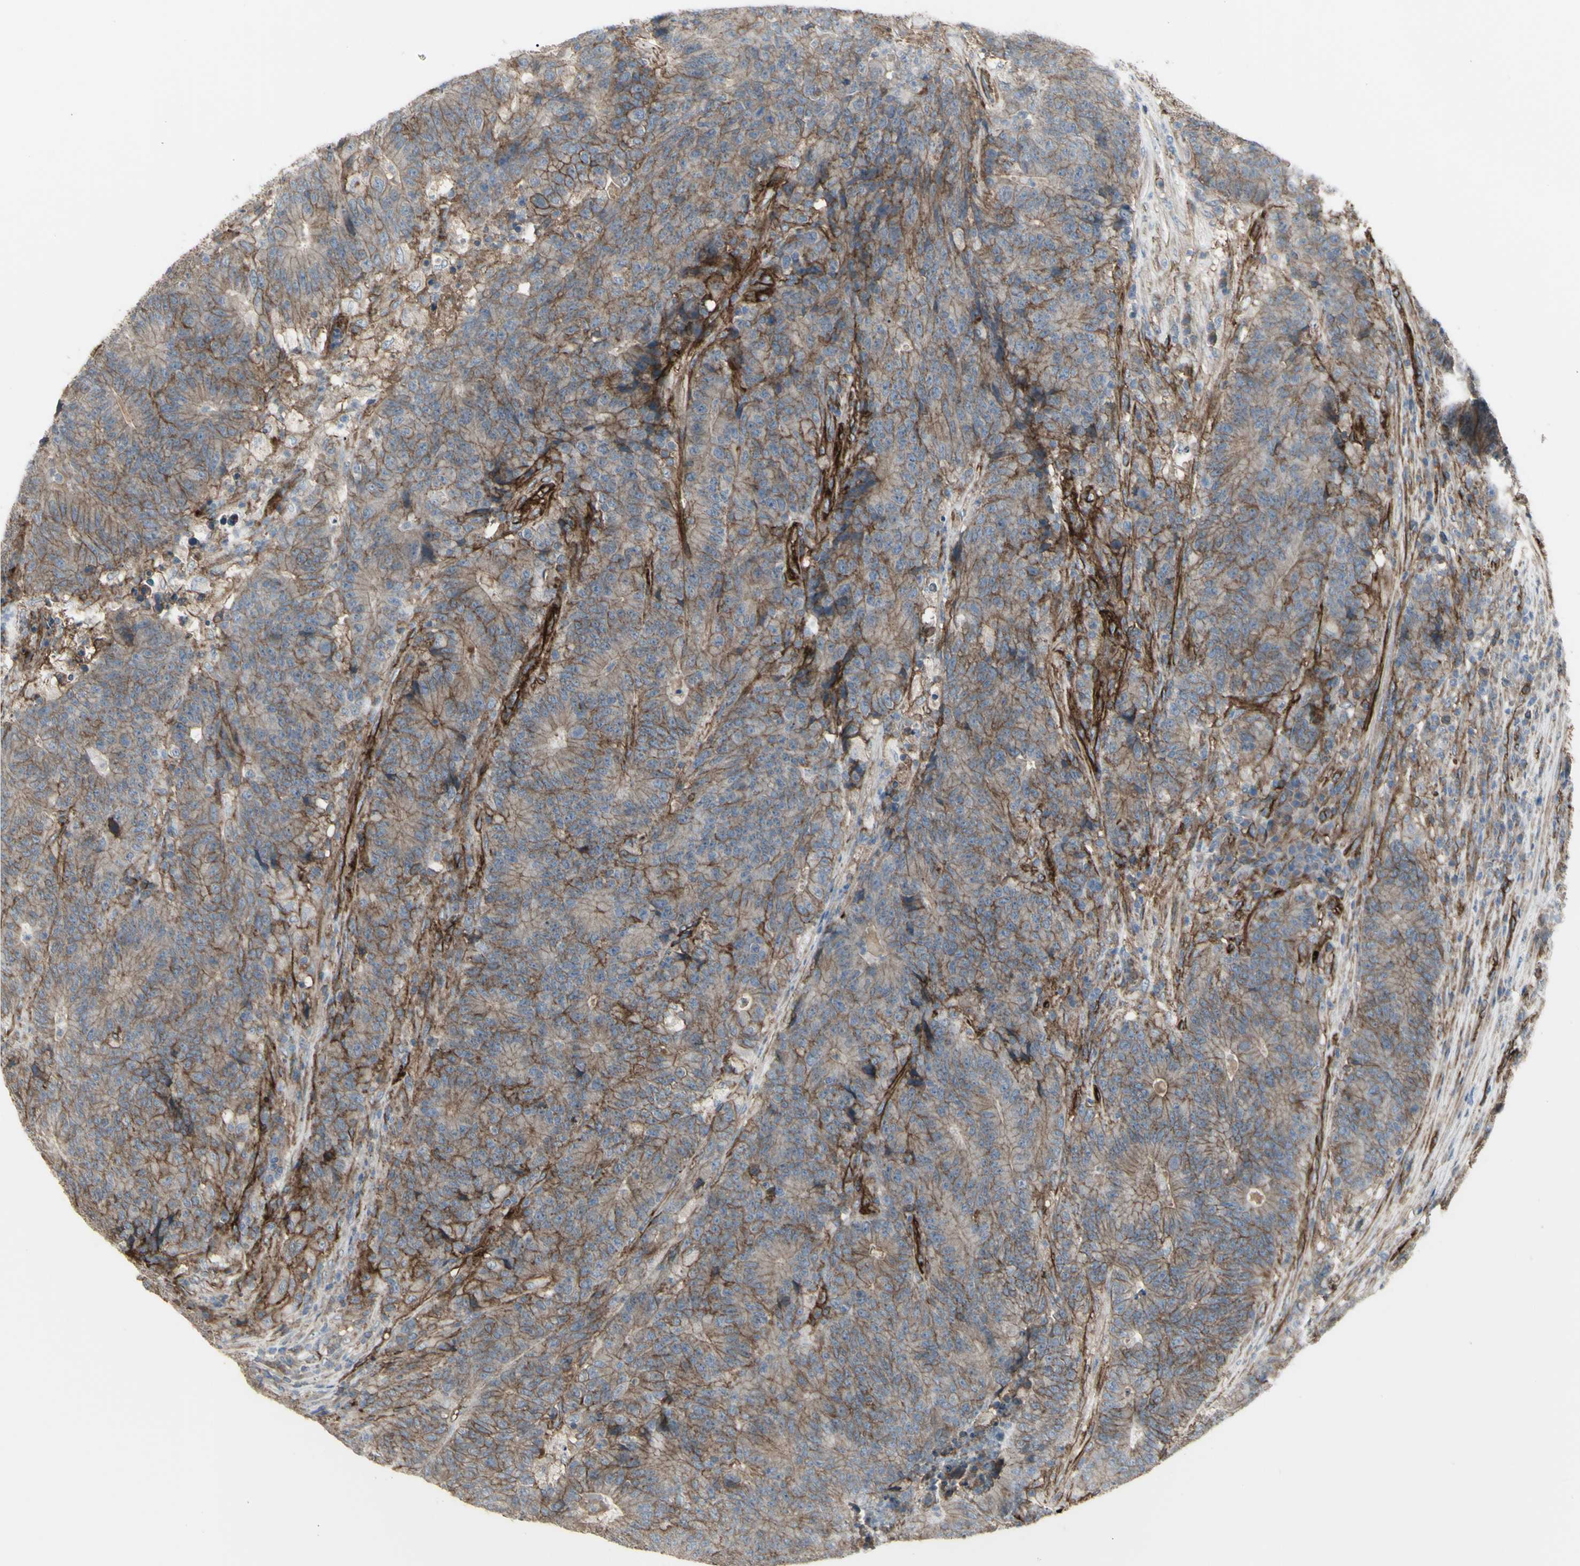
{"staining": {"intensity": "moderate", "quantity": "25%-75%", "location": "cytoplasmic/membranous"}, "tissue": "colorectal cancer", "cell_type": "Tumor cells", "image_type": "cancer", "snomed": [{"axis": "morphology", "description": "Normal tissue, NOS"}, {"axis": "morphology", "description": "Adenocarcinoma, NOS"}, {"axis": "topography", "description": "Colon"}], "caption": "Immunohistochemical staining of adenocarcinoma (colorectal) displays moderate cytoplasmic/membranous protein staining in approximately 25%-75% of tumor cells.", "gene": "CD276", "patient": {"sex": "female", "age": 75}}